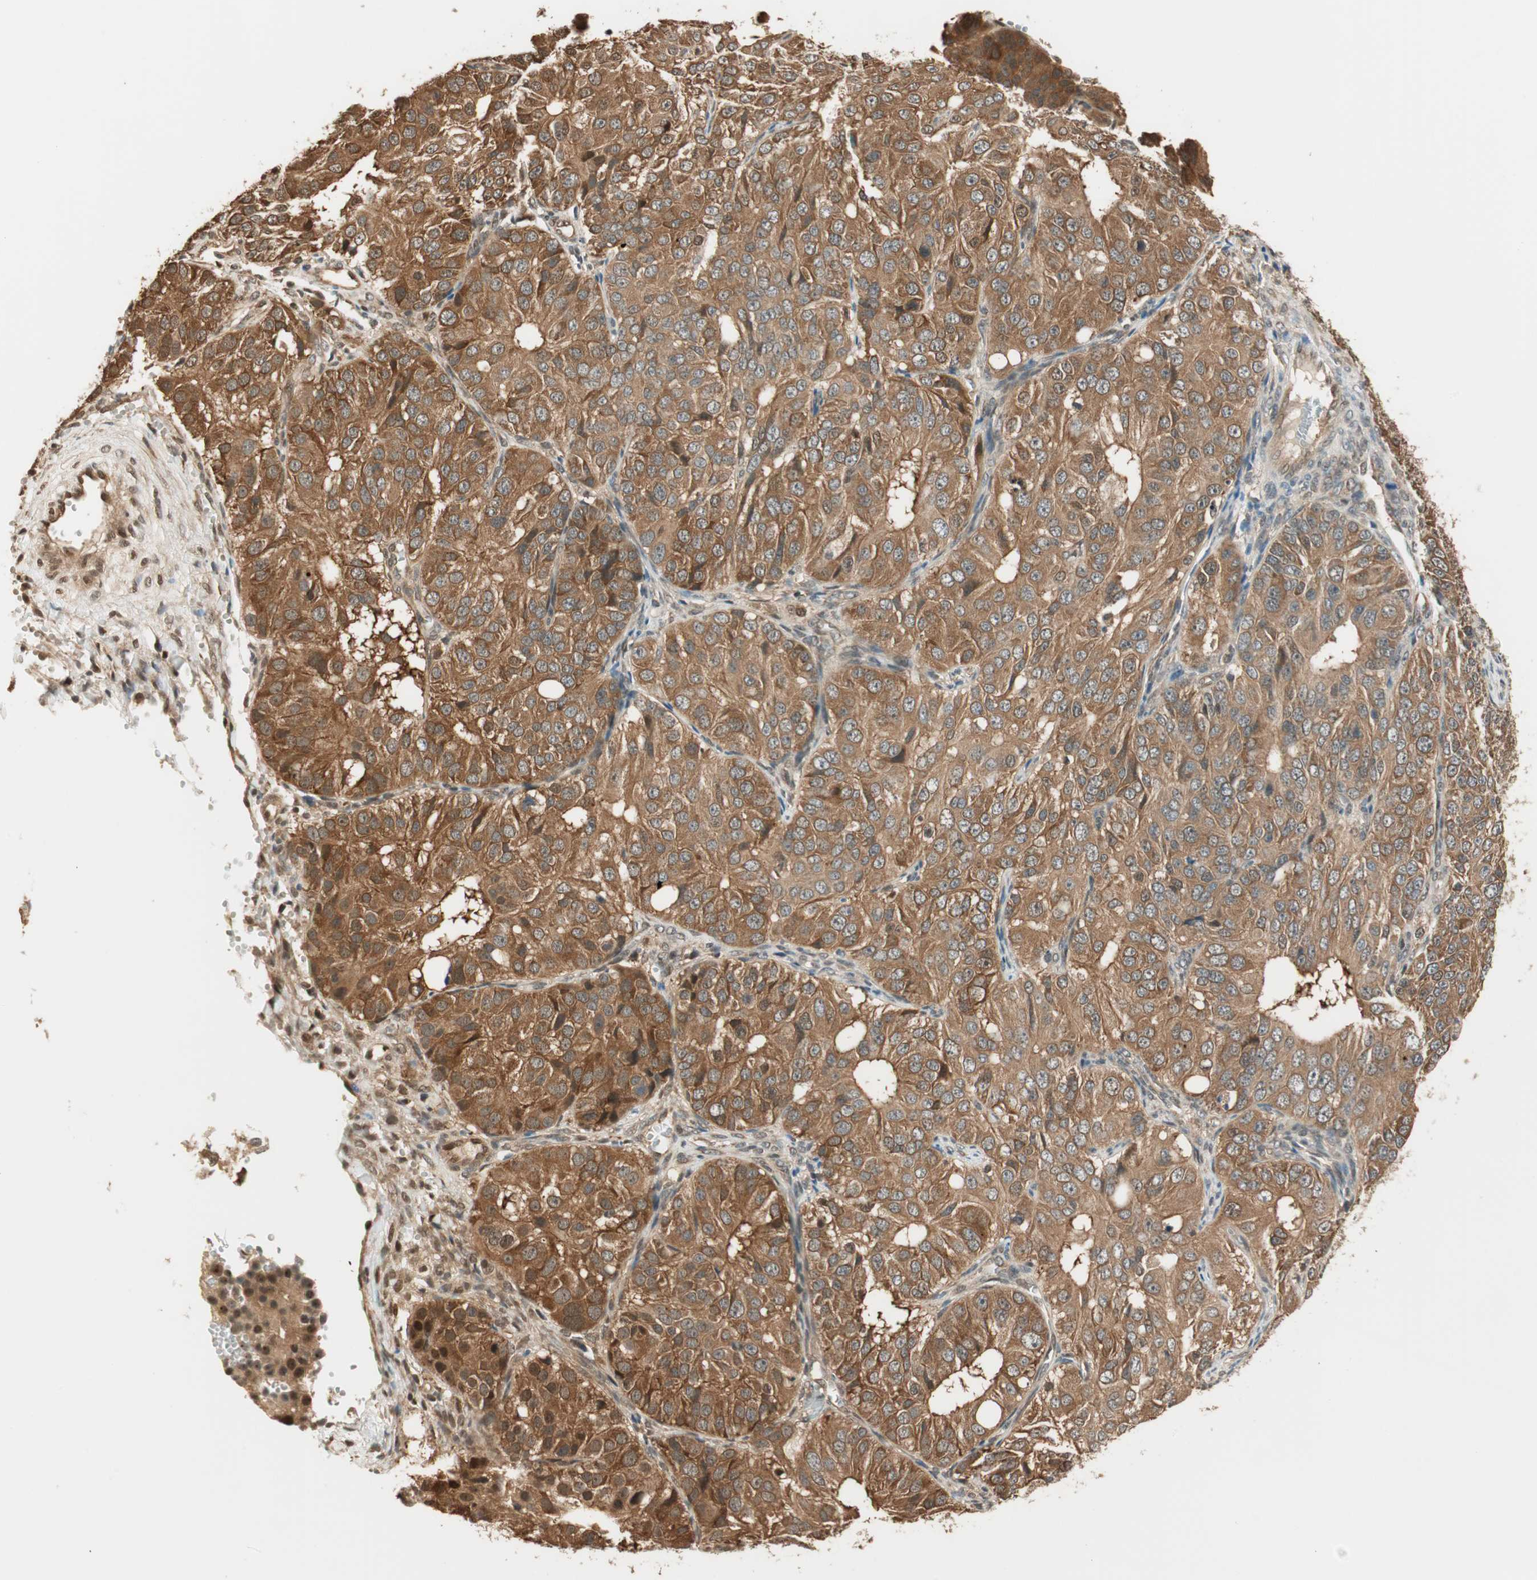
{"staining": {"intensity": "strong", "quantity": ">75%", "location": "cytoplasmic/membranous,nuclear"}, "tissue": "ovarian cancer", "cell_type": "Tumor cells", "image_type": "cancer", "snomed": [{"axis": "morphology", "description": "Carcinoma, endometroid"}, {"axis": "topography", "description": "Ovary"}], "caption": "Immunohistochemical staining of human ovarian cancer (endometroid carcinoma) shows high levels of strong cytoplasmic/membranous and nuclear staining in approximately >75% of tumor cells.", "gene": "ZNF443", "patient": {"sex": "female", "age": 51}}